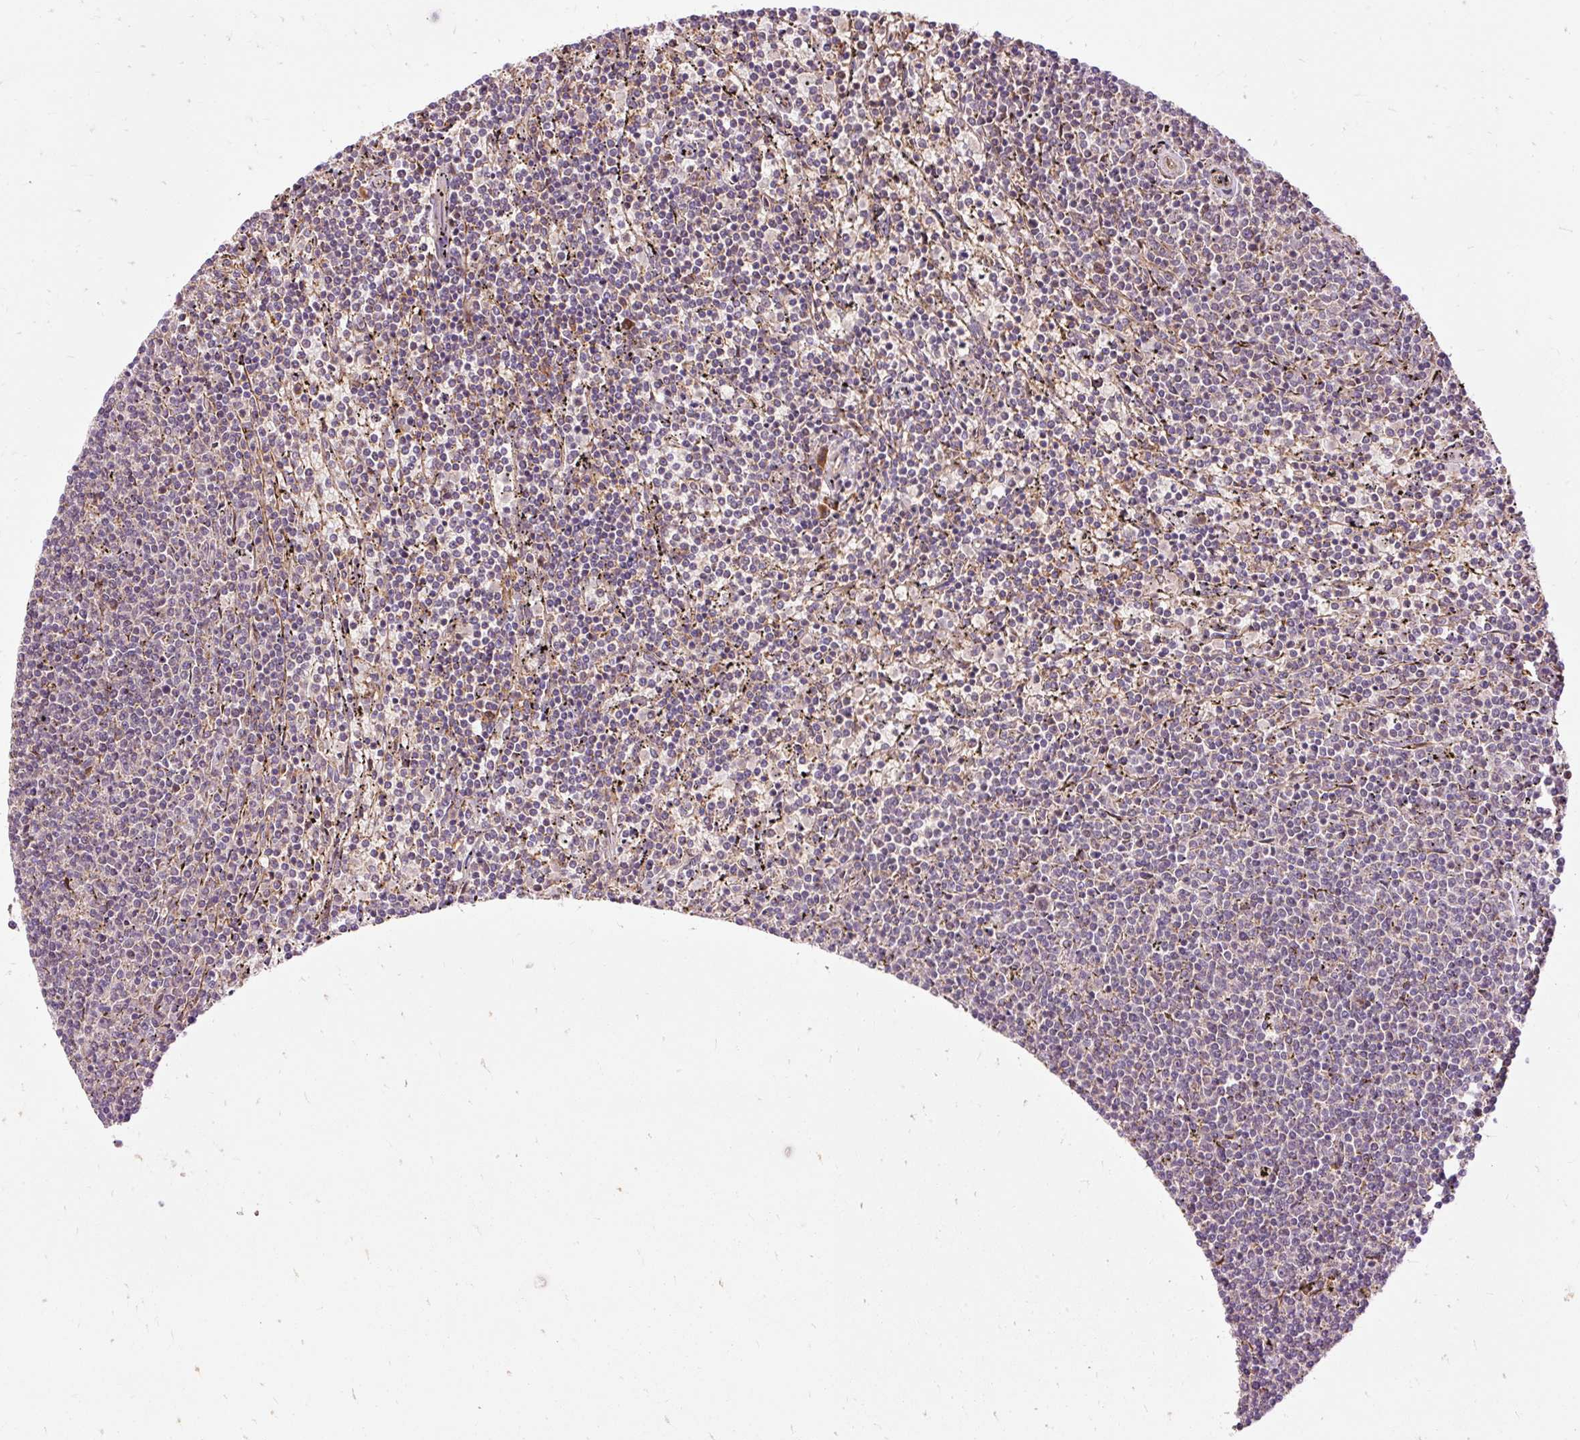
{"staining": {"intensity": "negative", "quantity": "none", "location": "none"}, "tissue": "lymphoma", "cell_type": "Tumor cells", "image_type": "cancer", "snomed": [{"axis": "morphology", "description": "Malignant lymphoma, non-Hodgkin's type, Low grade"}, {"axis": "topography", "description": "Spleen"}], "caption": "The histopathology image shows no significant expression in tumor cells of lymphoma.", "gene": "RIPOR3", "patient": {"sex": "female", "age": 50}}